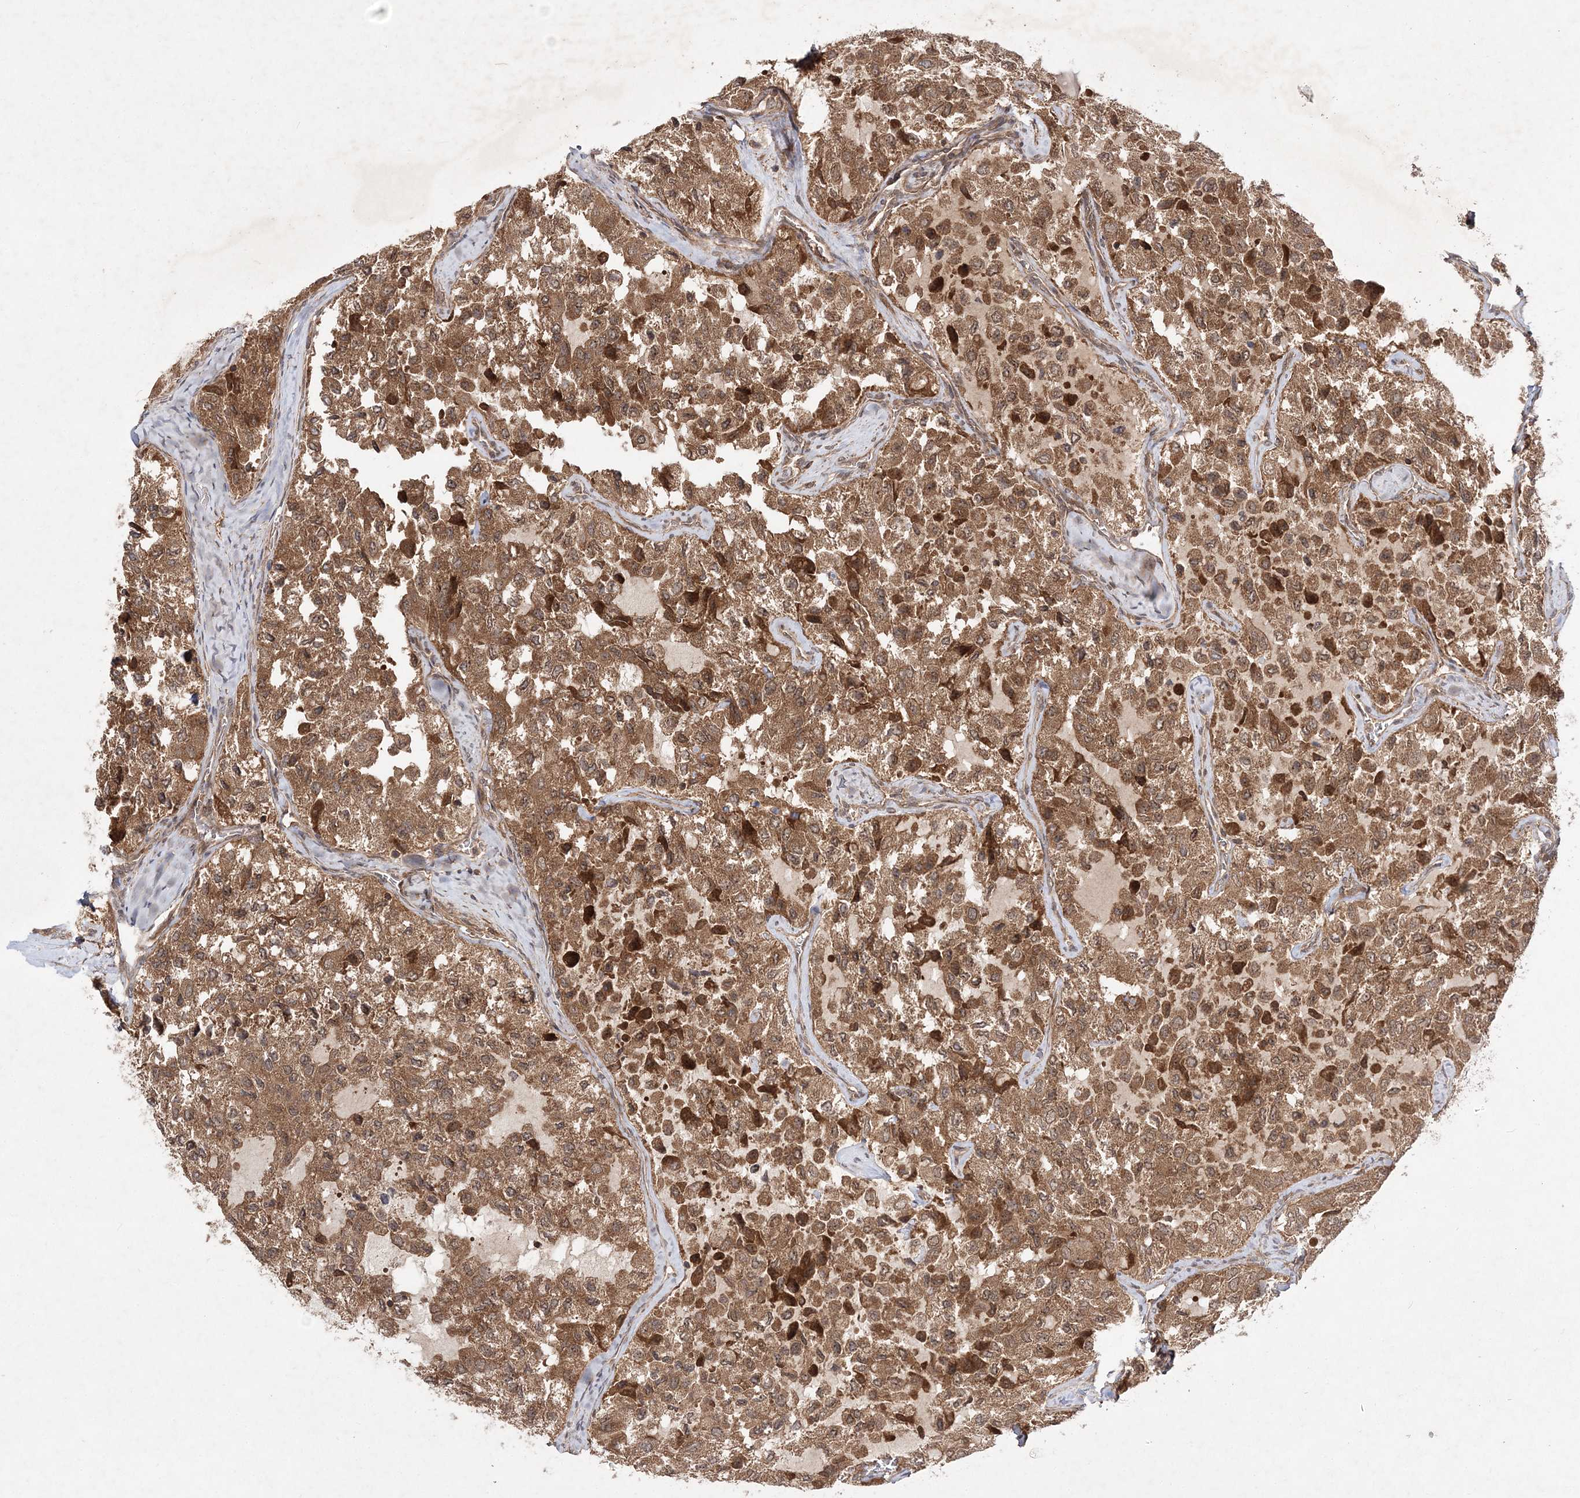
{"staining": {"intensity": "moderate", "quantity": ">75%", "location": "cytoplasmic/membranous,nuclear"}, "tissue": "thyroid cancer", "cell_type": "Tumor cells", "image_type": "cancer", "snomed": [{"axis": "morphology", "description": "Follicular adenoma carcinoma, NOS"}, {"axis": "topography", "description": "Thyroid gland"}], "caption": "This is an image of IHC staining of follicular adenoma carcinoma (thyroid), which shows moderate staining in the cytoplasmic/membranous and nuclear of tumor cells.", "gene": "TMEM9B", "patient": {"sex": "male", "age": 75}}